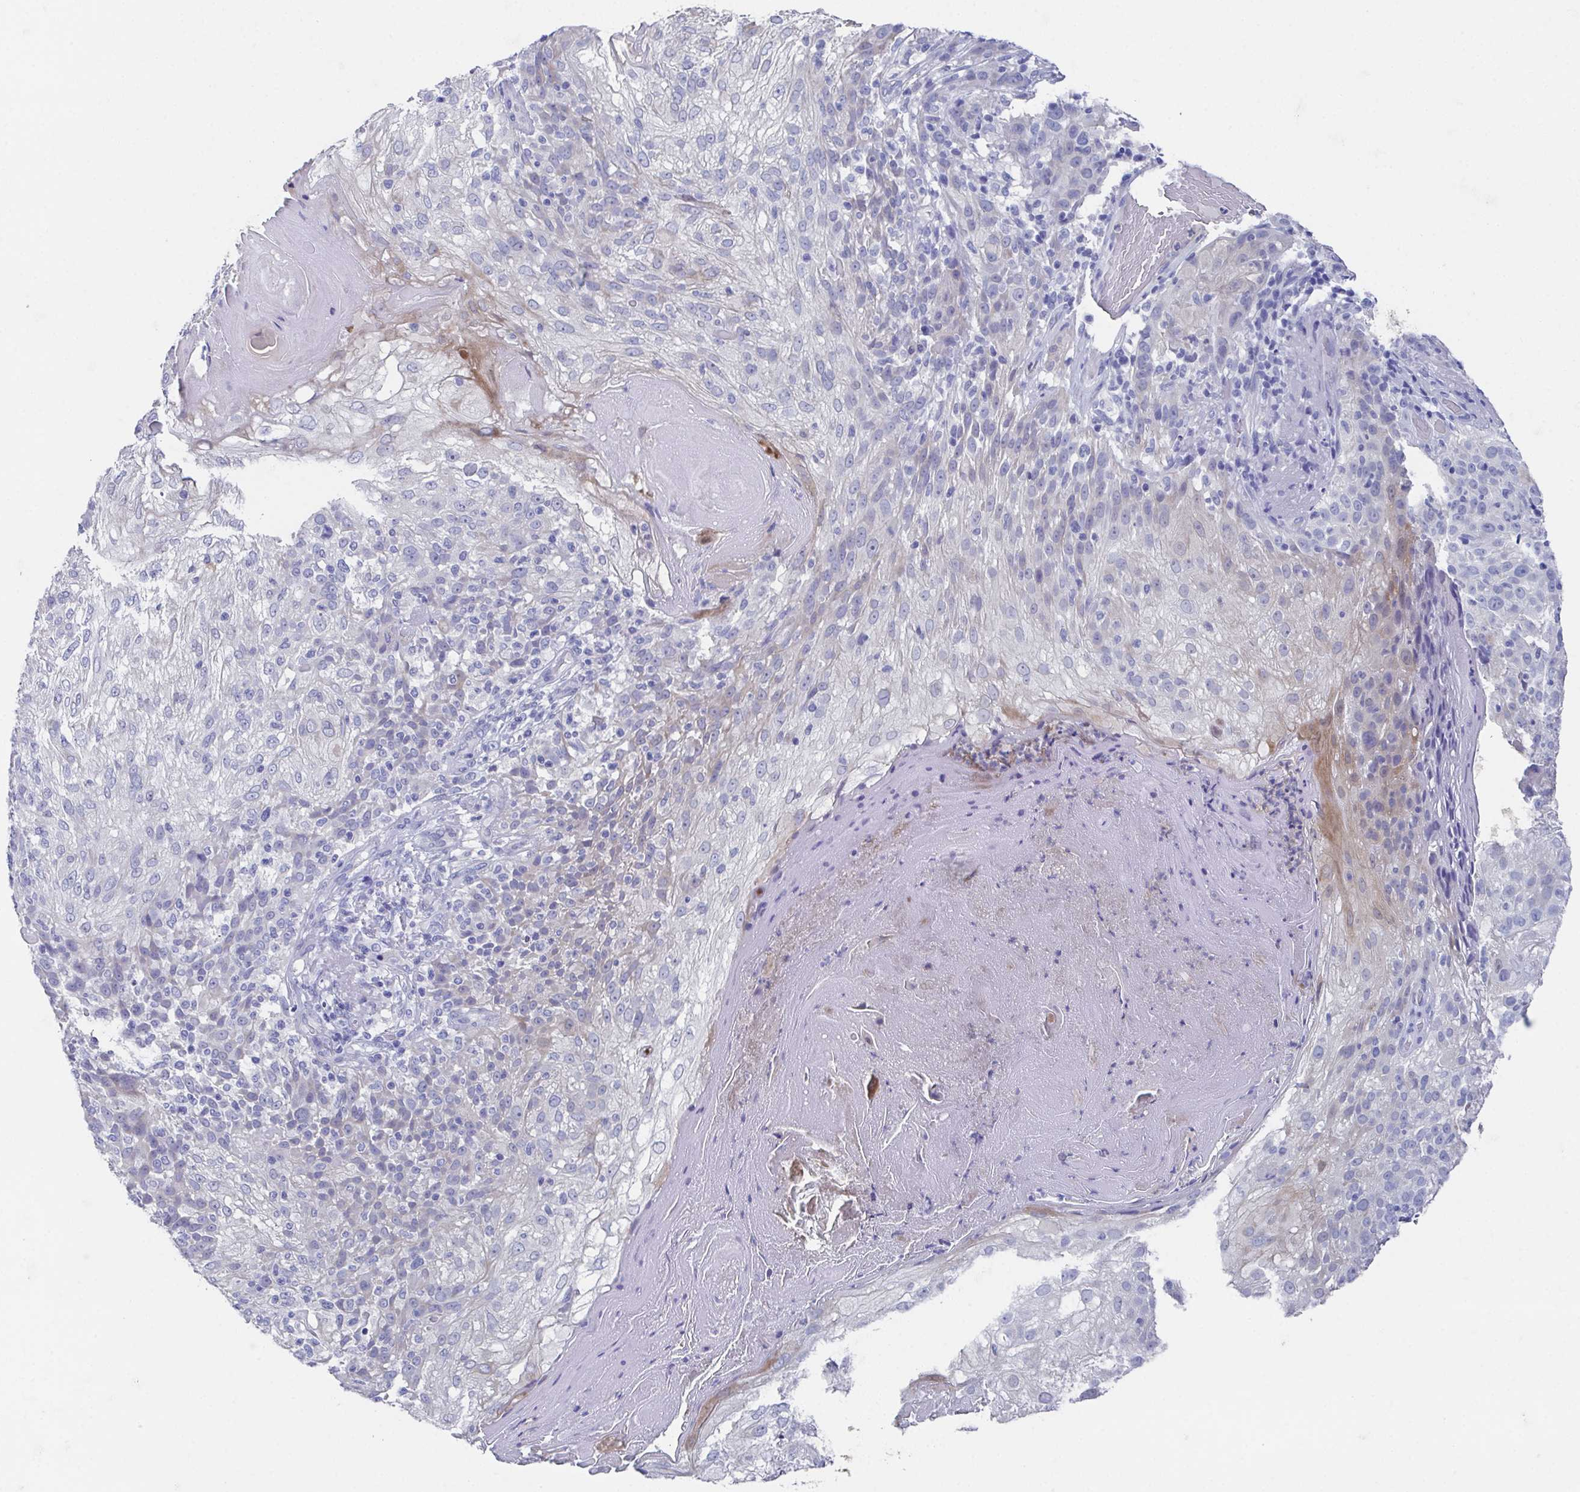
{"staining": {"intensity": "negative", "quantity": "none", "location": "none"}, "tissue": "skin cancer", "cell_type": "Tumor cells", "image_type": "cancer", "snomed": [{"axis": "morphology", "description": "Normal tissue, NOS"}, {"axis": "morphology", "description": "Squamous cell carcinoma, NOS"}, {"axis": "topography", "description": "Skin"}], "caption": "Tumor cells show no significant staining in skin cancer. Brightfield microscopy of immunohistochemistry (IHC) stained with DAB (brown) and hematoxylin (blue), captured at high magnification.", "gene": "SSC4D", "patient": {"sex": "female", "age": 83}}